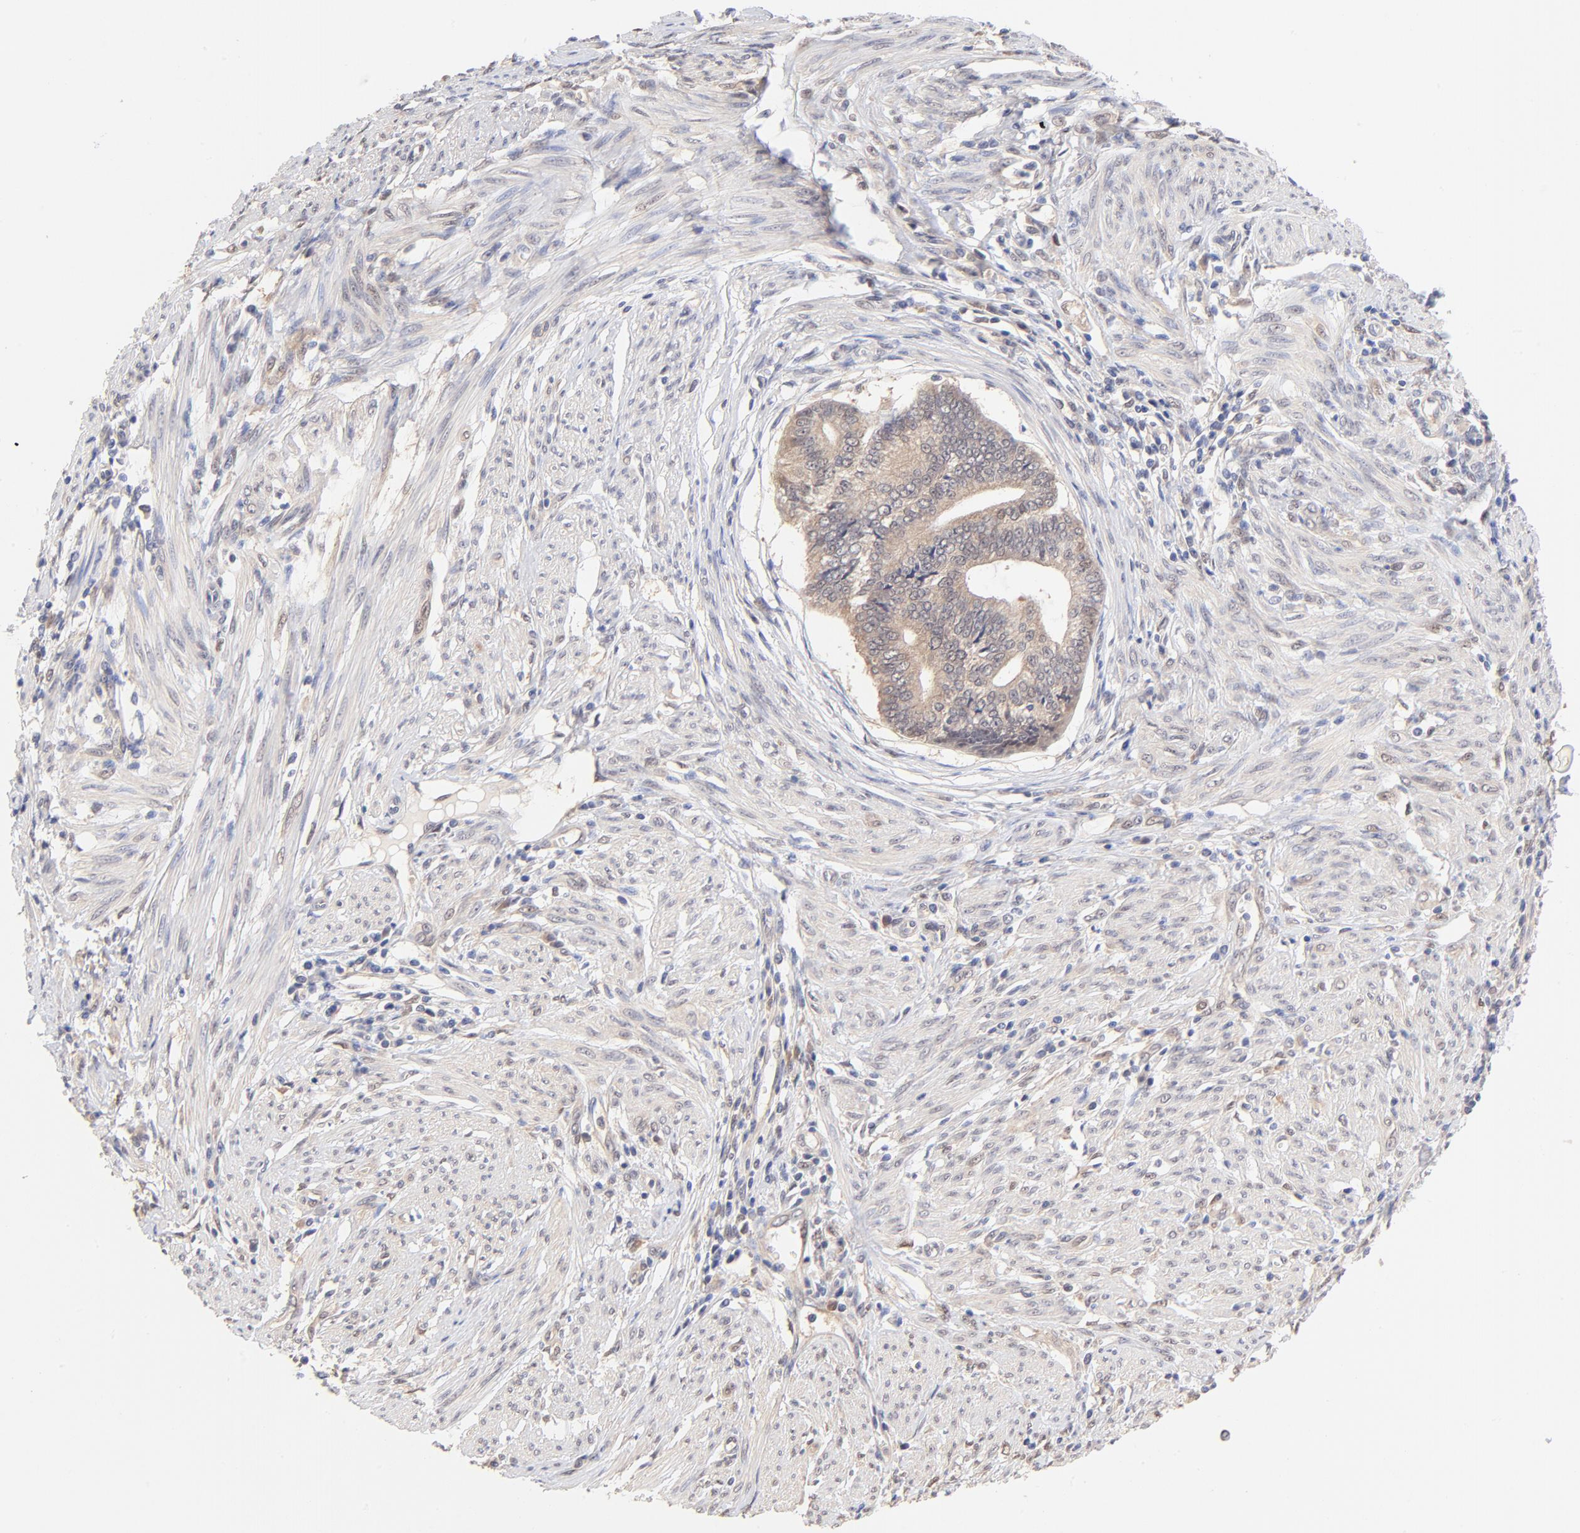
{"staining": {"intensity": "weak", "quantity": ">75%", "location": "cytoplasmic/membranous"}, "tissue": "endometrial cancer", "cell_type": "Tumor cells", "image_type": "cancer", "snomed": [{"axis": "morphology", "description": "Adenocarcinoma, NOS"}, {"axis": "topography", "description": "Endometrium"}], "caption": "Approximately >75% of tumor cells in endometrial cancer (adenocarcinoma) show weak cytoplasmic/membranous protein expression as visualized by brown immunohistochemical staining.", "gene": "TXNL1", "patient": {"sex": "female", "age": 75}}